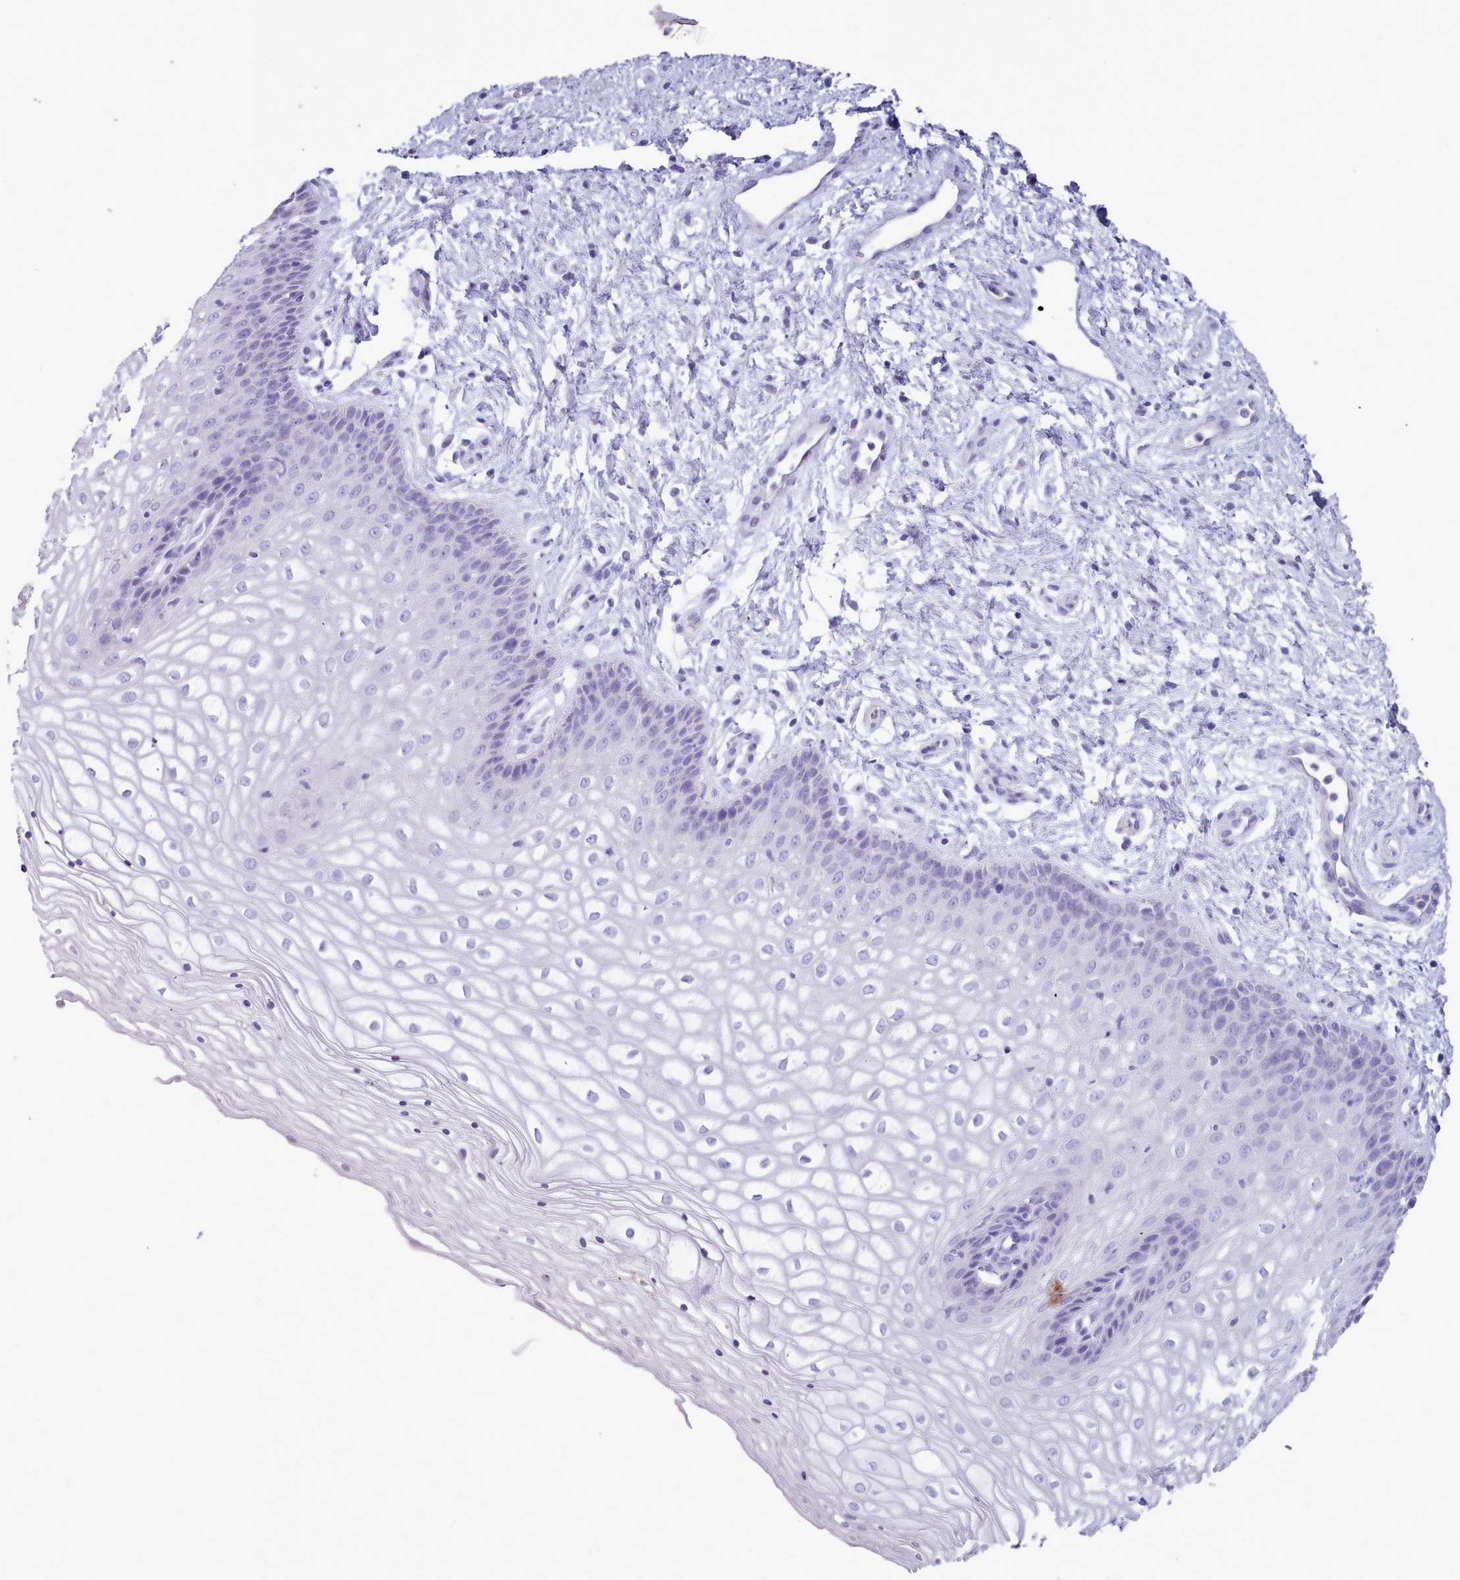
{"staining": {"intensity": "negative", "quantity": "none", "location": "none"}, "tissue": "vagina", "cell_type": "Squamous epithelial cells", "image_type": "normal", "snomed": [{"axis": "morphology", "description": "Normal tissue, NOS"}, {"axis": "topography", "description": "Vagina"}], "caption": "Normal vagina was stained to show a protein in brown. There is no significant positivity in squamous epithelial cells. (Brightfield microscopy of DAB (3,3'-diaminobenzidine) immunohistochemistry at high magnification).", "gene": "NKX1", "patient": {"sex": "female", "age": 34}}